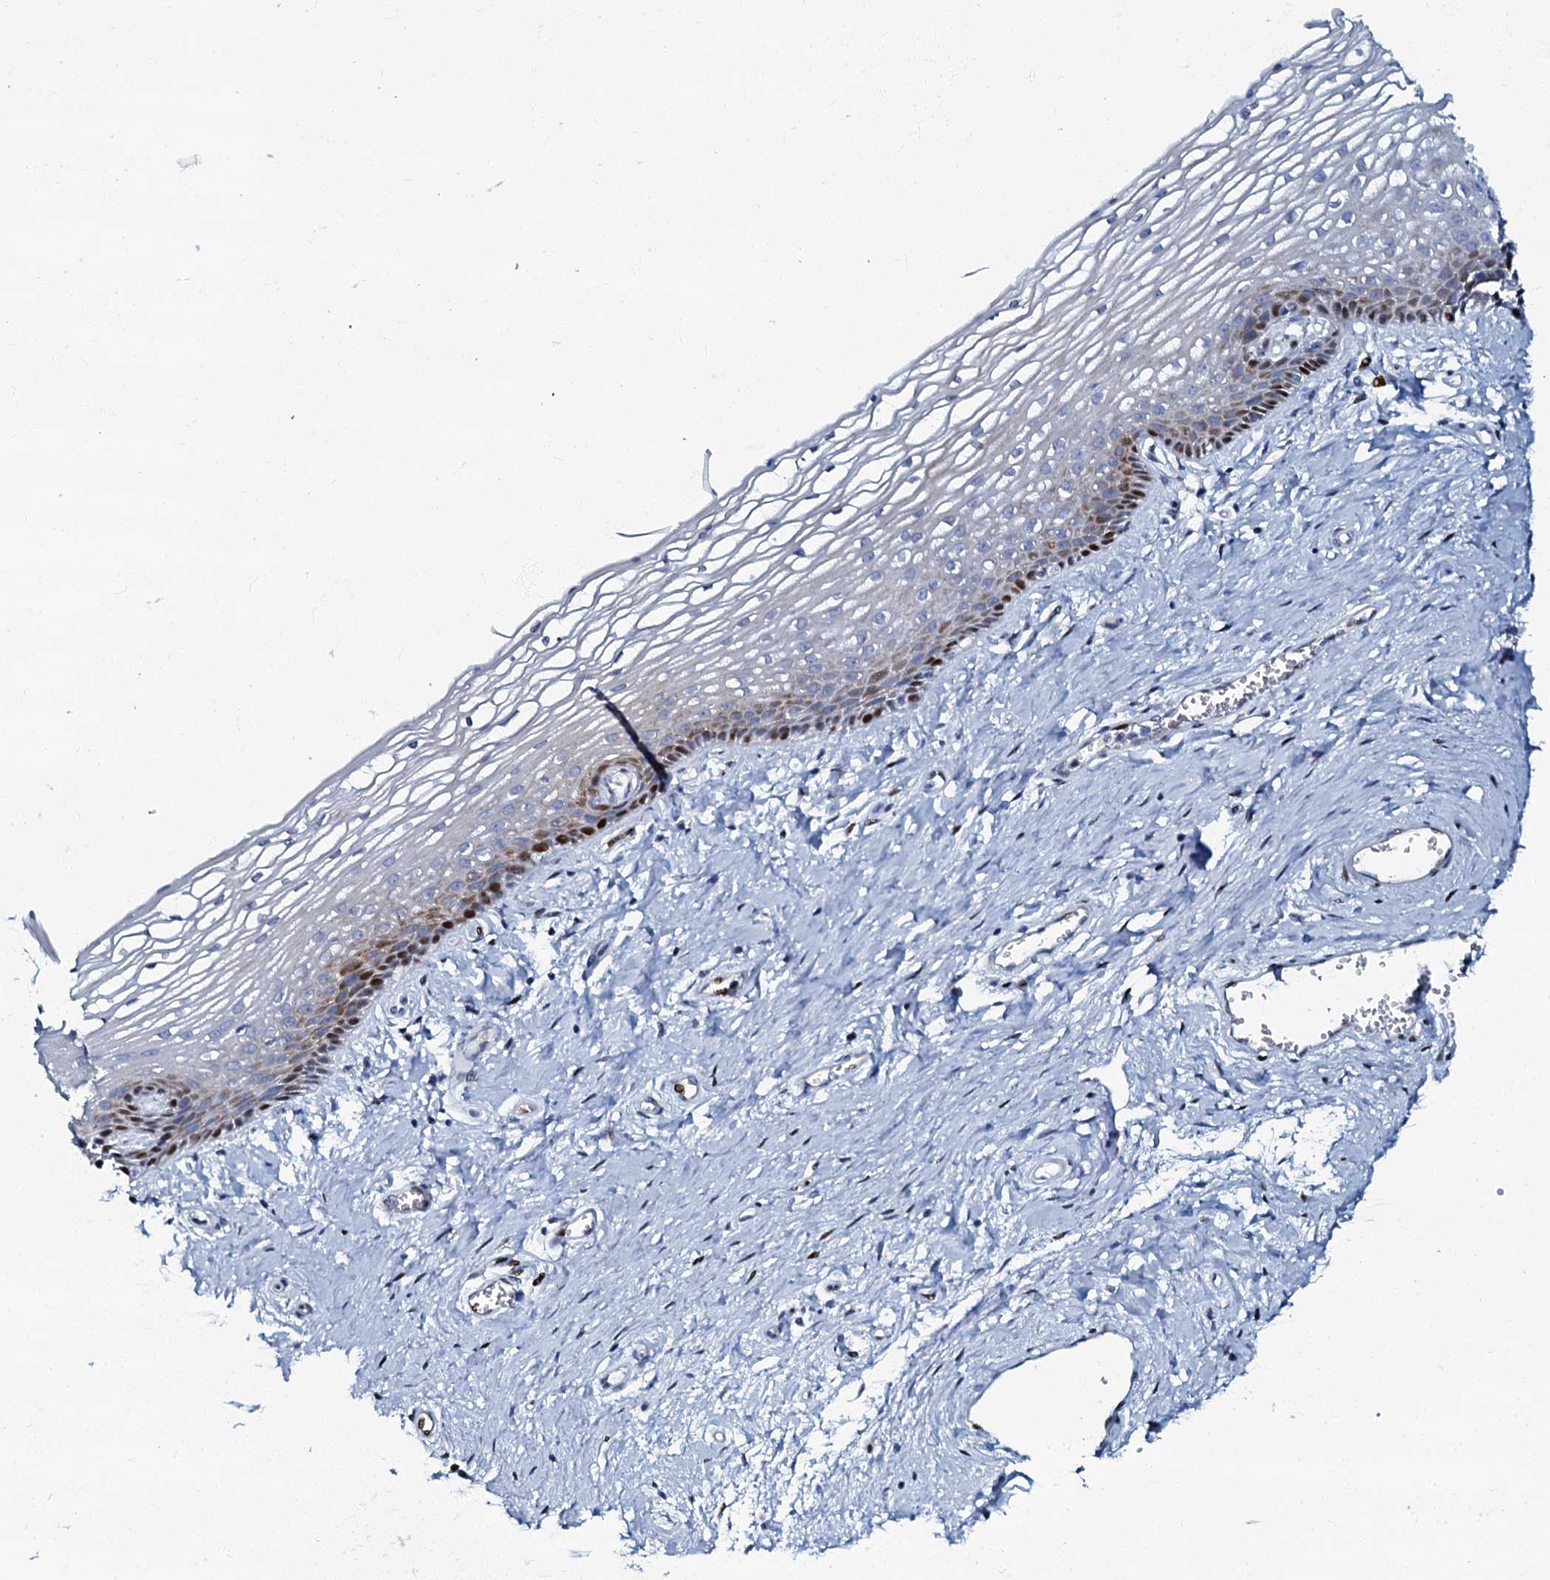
{"staining": {"intensity": "strong", "quantity": "<25%", "location": "nuclear"}, "tissue": "vagina", "cell_type": "Squamous epithelial cells", "image_type": "normal", "snomed": [{"axis": "morphology", "description": "Normal tissue, NOS"}, {"axis": "topography", "description": "Vagina"}], "caption": "Immunohistochemistry (IHC) staining of unremarkable vagina, which shows medium levels of strong nuclear expression in approximately <25% of squamous epithelial cells indicating strong nuclear protein positivity. The staining was performed using DAB (brown) for protein detection and nuclei were counterstained in hematoxylin (blue).", "gene": "MFSD5", "patient": {"sex": "female", "age": 46}}